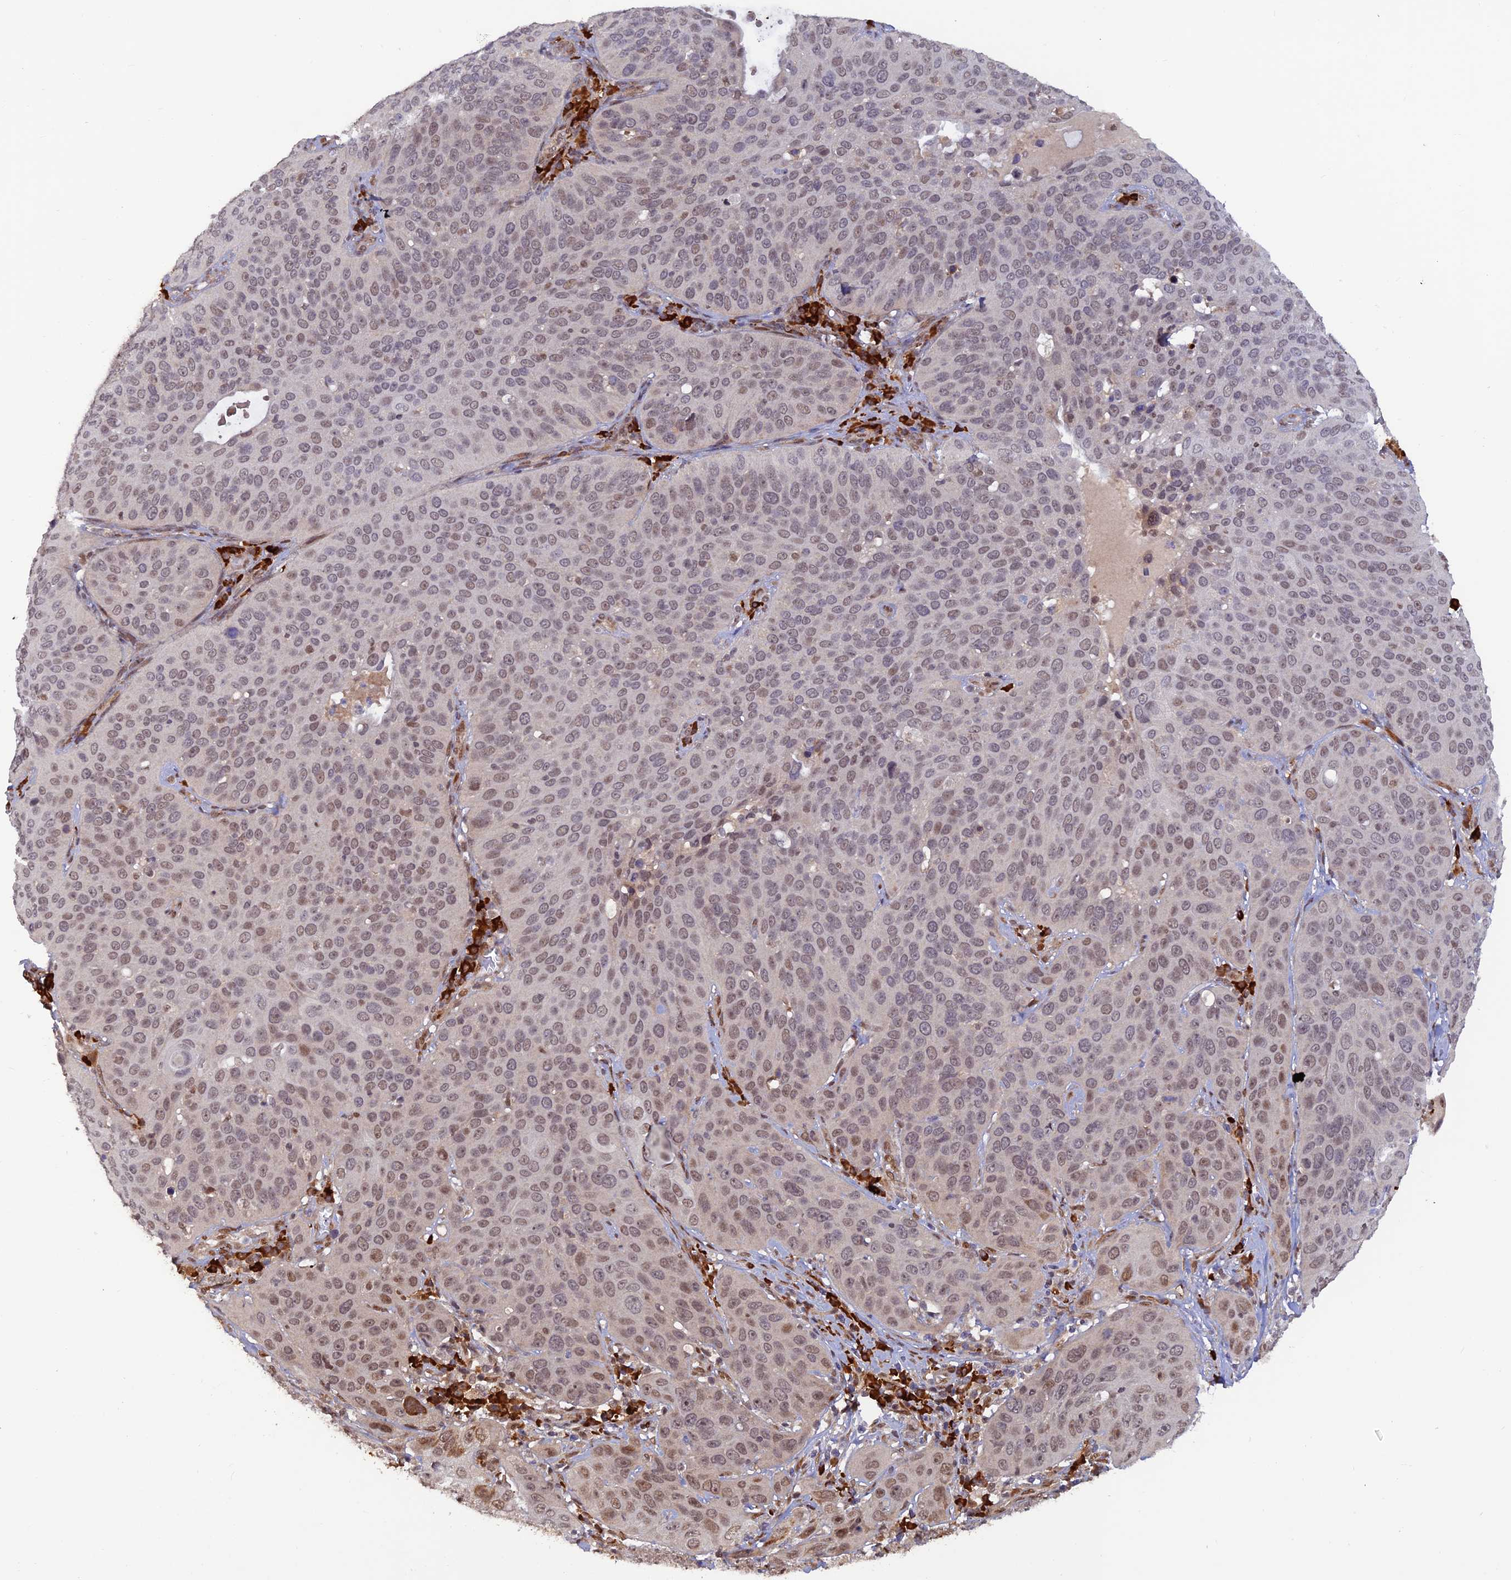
{"staining": {"intensity": "weak", "quantity": "25%-75%", "location": "nuclear"}, "tissue": "cervical cancer", "cell_type": "Tumor cells", "image_type": "cancer", "snomed": [{"axis": "morphology", "description": "Squamous cell carcinoma, NOS"}, {"axis": "topography", "description": "Cervix"}], "caption": "DAB (3,3'-diaminobenzidine) immunohistochemical staining of human cervical squamous cell carcinoma shows weak nuclear protein expression in about 25%-75% of tumor cells.", "gene": "ZNF565", "patient": {"sex": "female", "age": 36}}